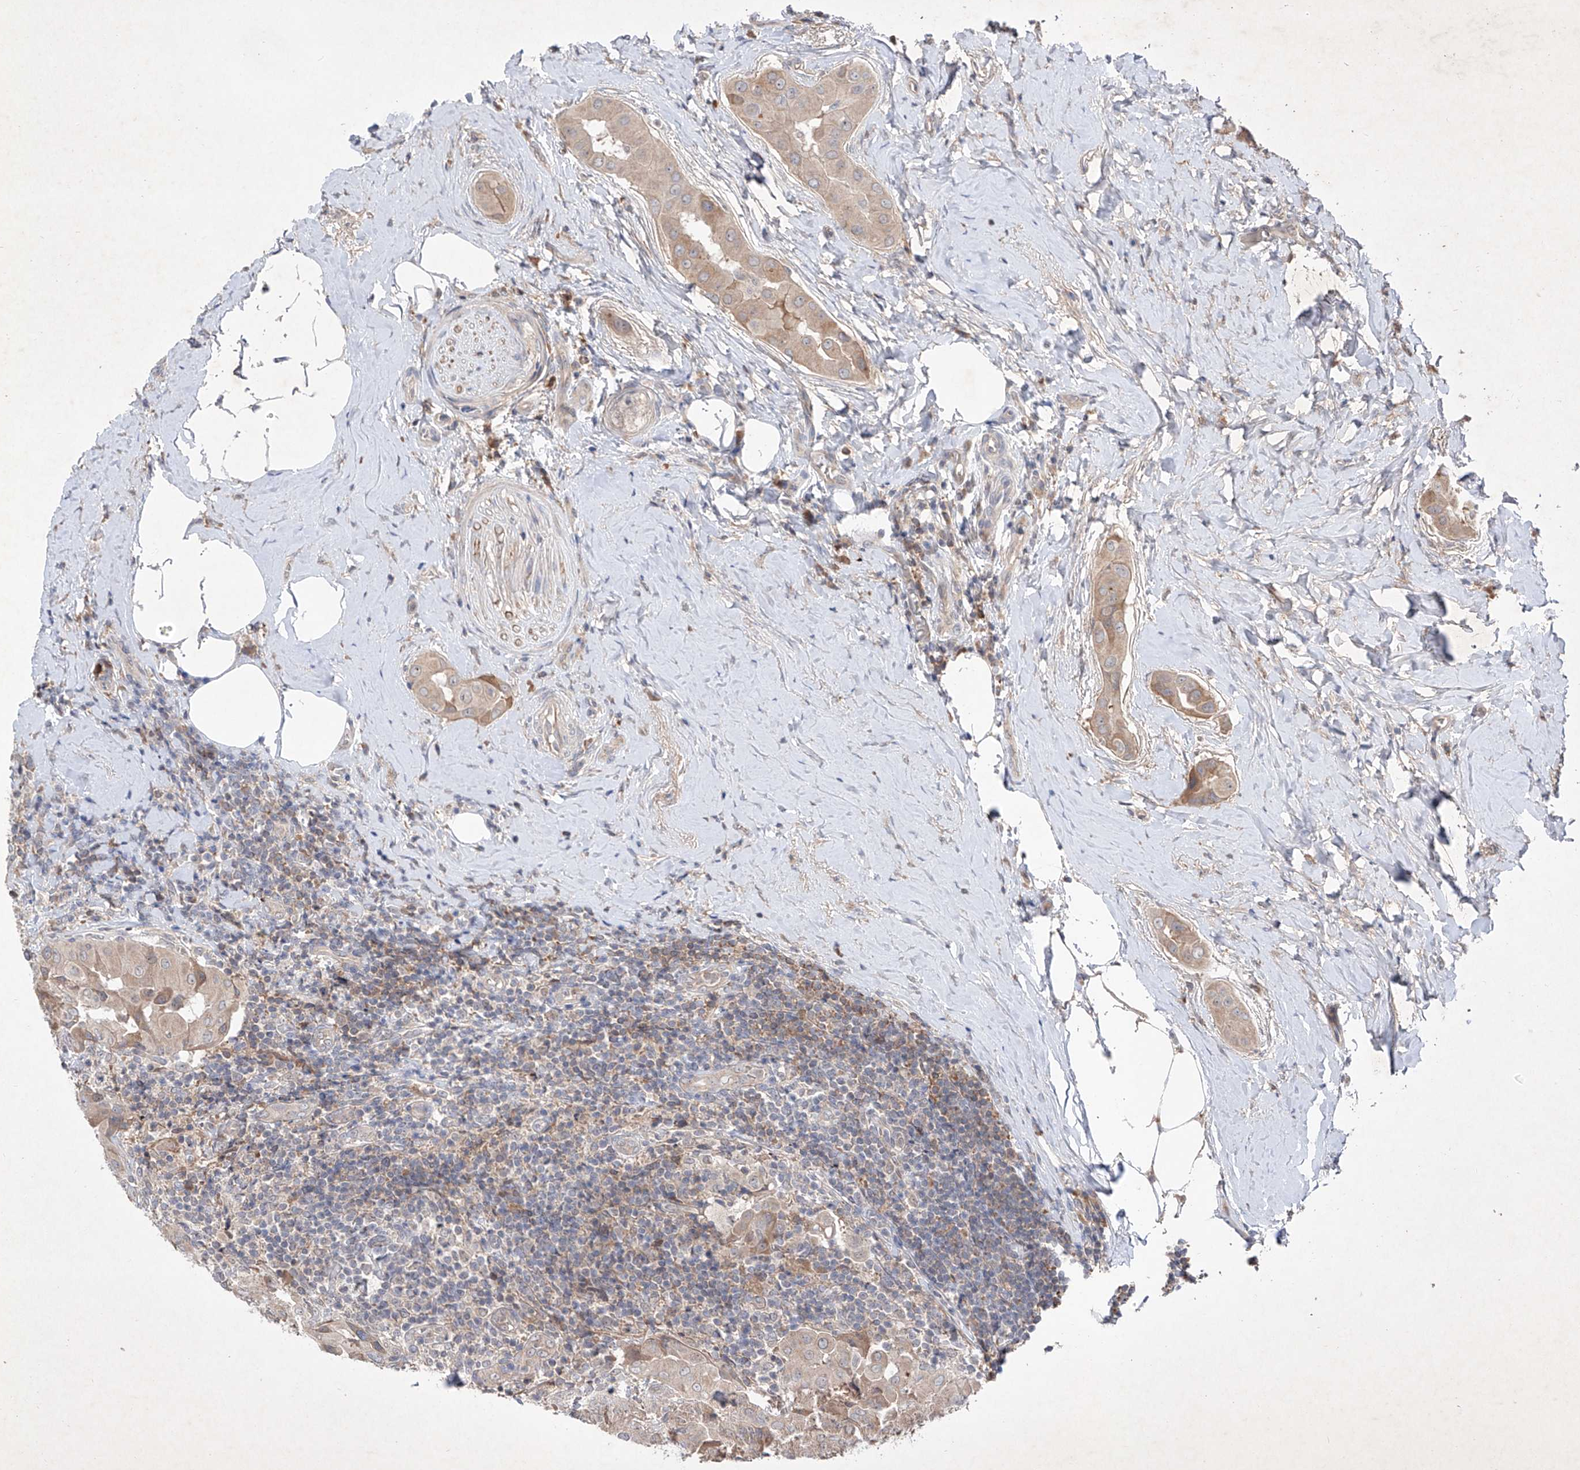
{"staining": {"intensity": "weak", "quantity": ">75%", "location": "cytoplasmic/membranous"}, "tissue": "thyroid cancer", "cell_type": "Tumor cells", "image_type": "cancer", "snomed": [{"axis": "morphology", "description": "Papillary adenocarcinoma, NOS"}, {"axis": "topography", "description": "Thyroid gland"}], "caption": "This histopathology image reveals immunohistochemistry staining of human thyroid cancer, with low weak cytoplasmic/membranous staining in about >75% of tumor cells.", "gene": "FAM135A", "patient": {"sex": "male", "age": 33}}